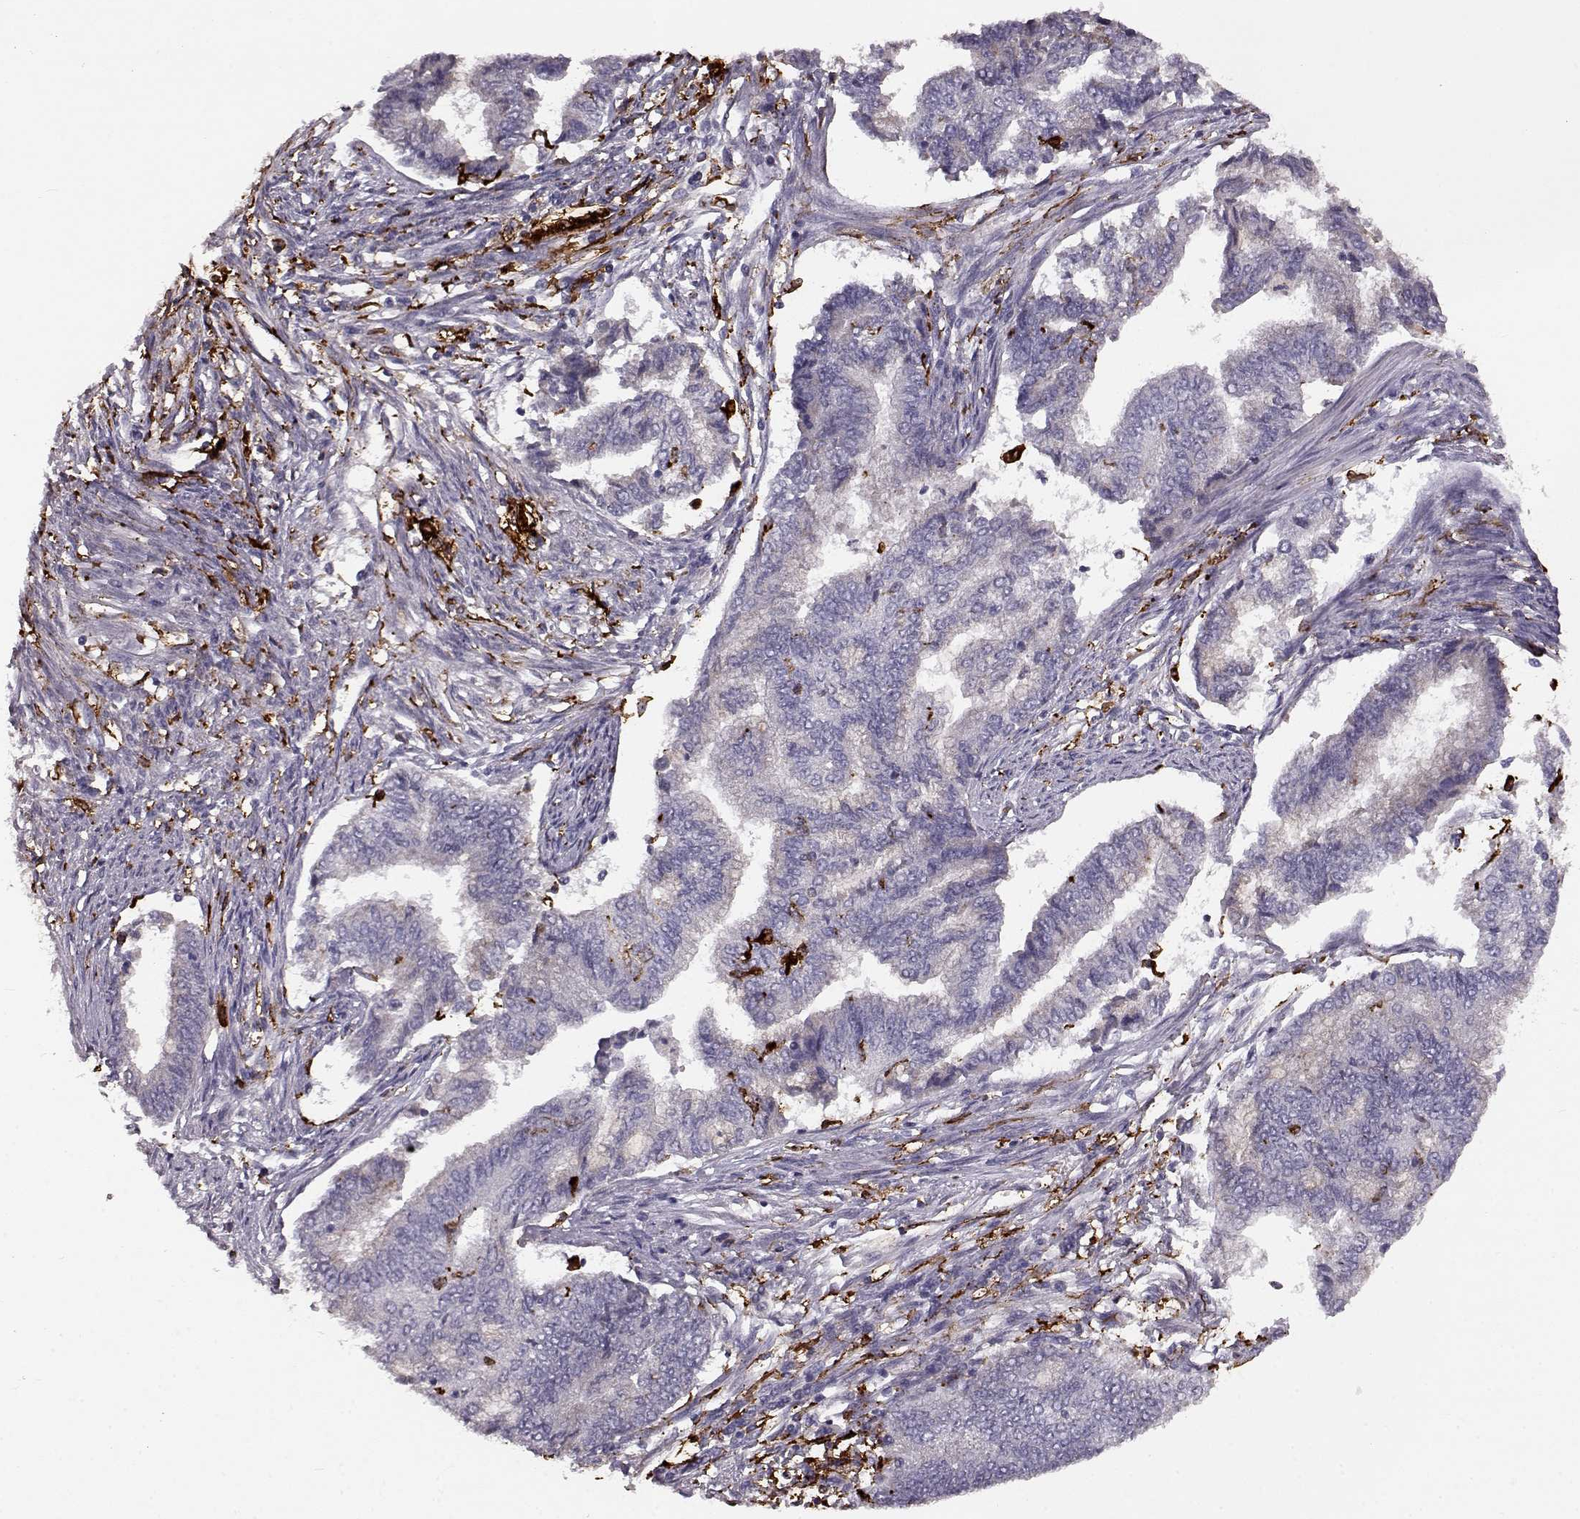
{"staining": {"intensity": "negative", "quantity": "none", "location": "none"}, "tissue": "endometrial cancer", "cell_type": "Tumor cells", "image_type": "cancer", "snomed": [{"axis": "morphology", "description": "Adenocarcinoma, NOS"}, {"axis": "topography", "description": "Endometrium"}], "caption": "IHC photomicrograph of human endometrial cancer stained for a protein (brown), which exhibits no staining in tumor cells. (Immunohistochemistry, brightfield microscopy, high magnification).", "gene": "CCNF", "patient": {"sex": "female", "age": 65}}